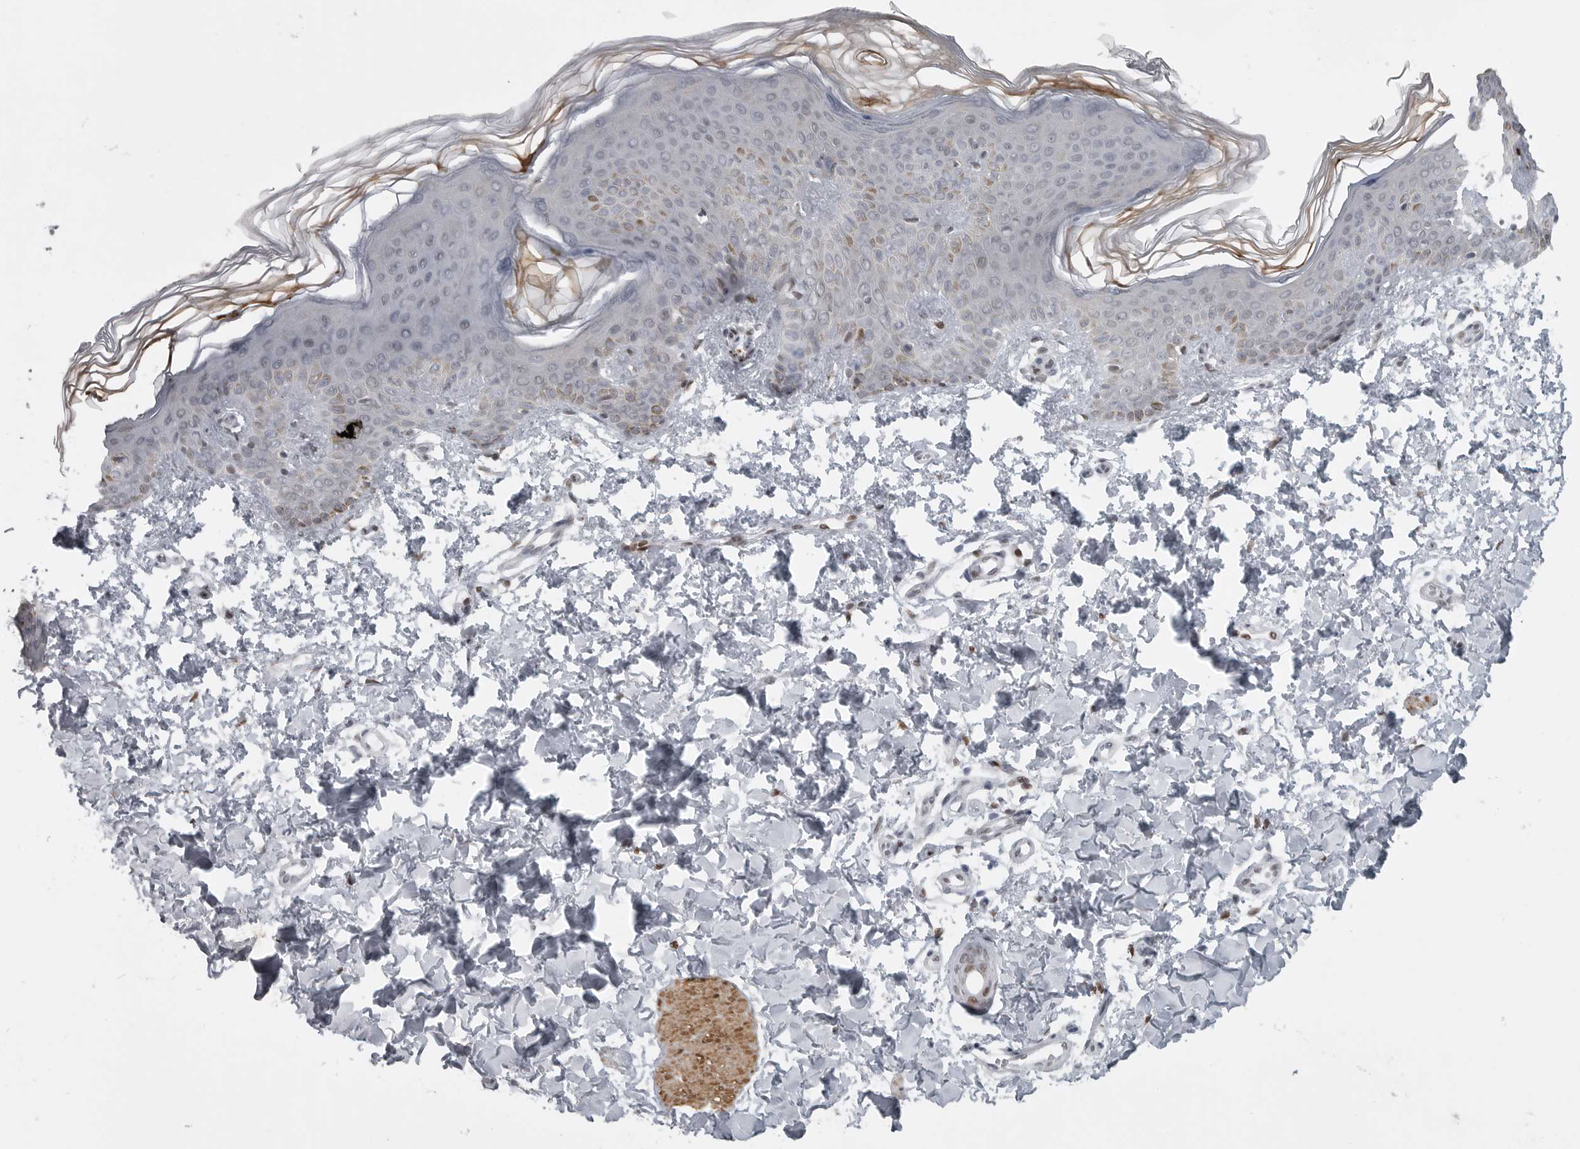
{"staining": {"intensity": "negative", "quantity": "none", "location": "none"}, "tissue": "skin", "cell_type": "Fibroblasts", "image_type": "normal", "snomed": [{"axis": "morphology", "description": "Normal tissue, NOS"}, {"axis": "morphology", "description": "Neoplasm, benign, NOS"}, {"axis": "topography", "description": "Skin"}, {"axis": "topography", "description": "Soft tissue"}], "caption": "High power microscopy histopathology image of an IHC micrograph of benign skin, revealing no significant staining in fibroblasts.", "gene": "HMGN3", "patient": {"sex": "male", "age": 26}}